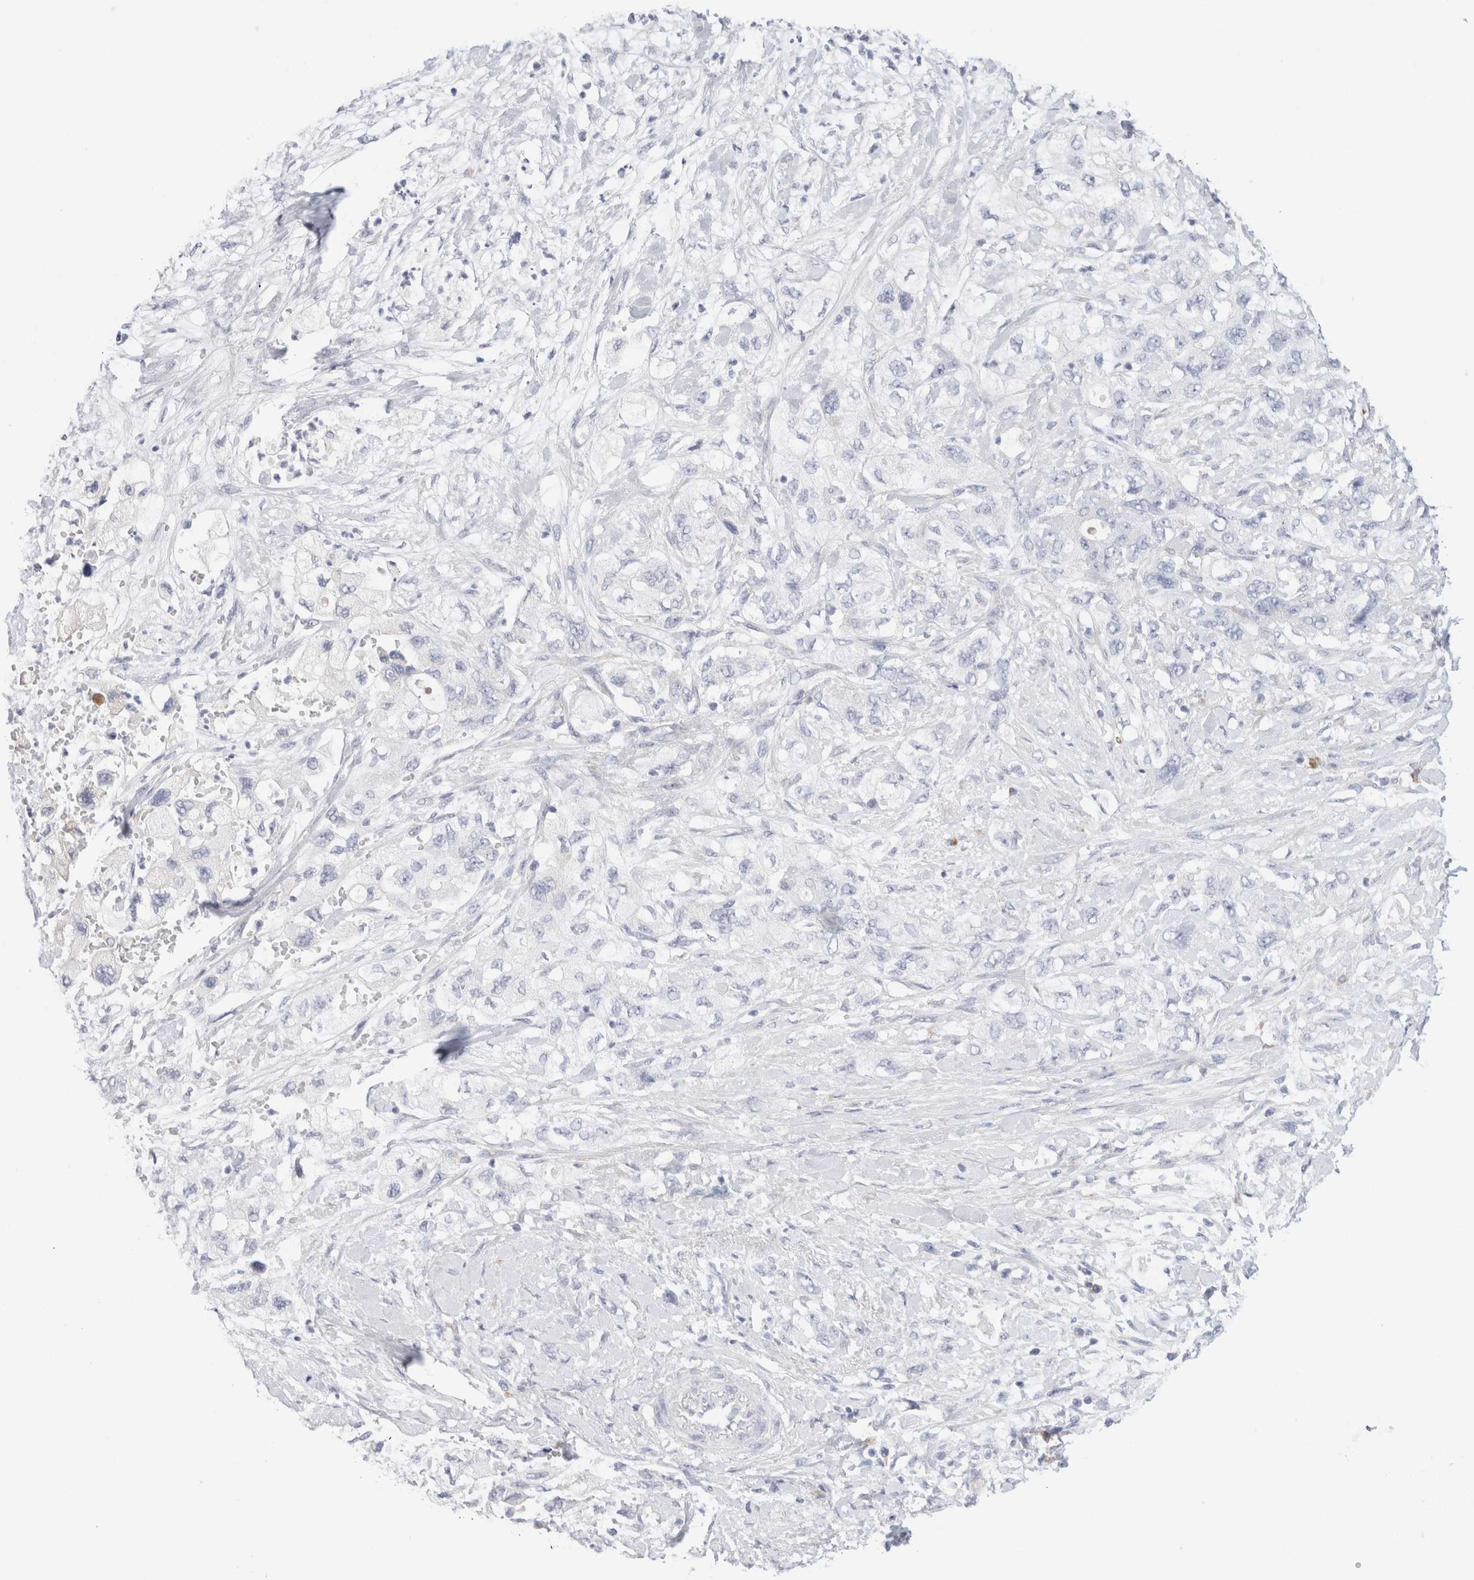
{"staining": {"intensity": "negative", "quantity": "none", "location": "none"}, "tissue": "pancreatic cancer", "cell_type": "Tumor cells", "image_type": "cancer", "snomed": [{"axis": "morphology", "description": "Adenocarcinoma, NOS"}, {"axis": "topography", "description": "Pancreas"}], "caption": "Immunohistochemical staining of human pancreatic cancer (adenocarcinoma) displays no significant positivity in tumor cells.", "gene": "GADD45G", "patient": {"sex": "female", "age": 73}}